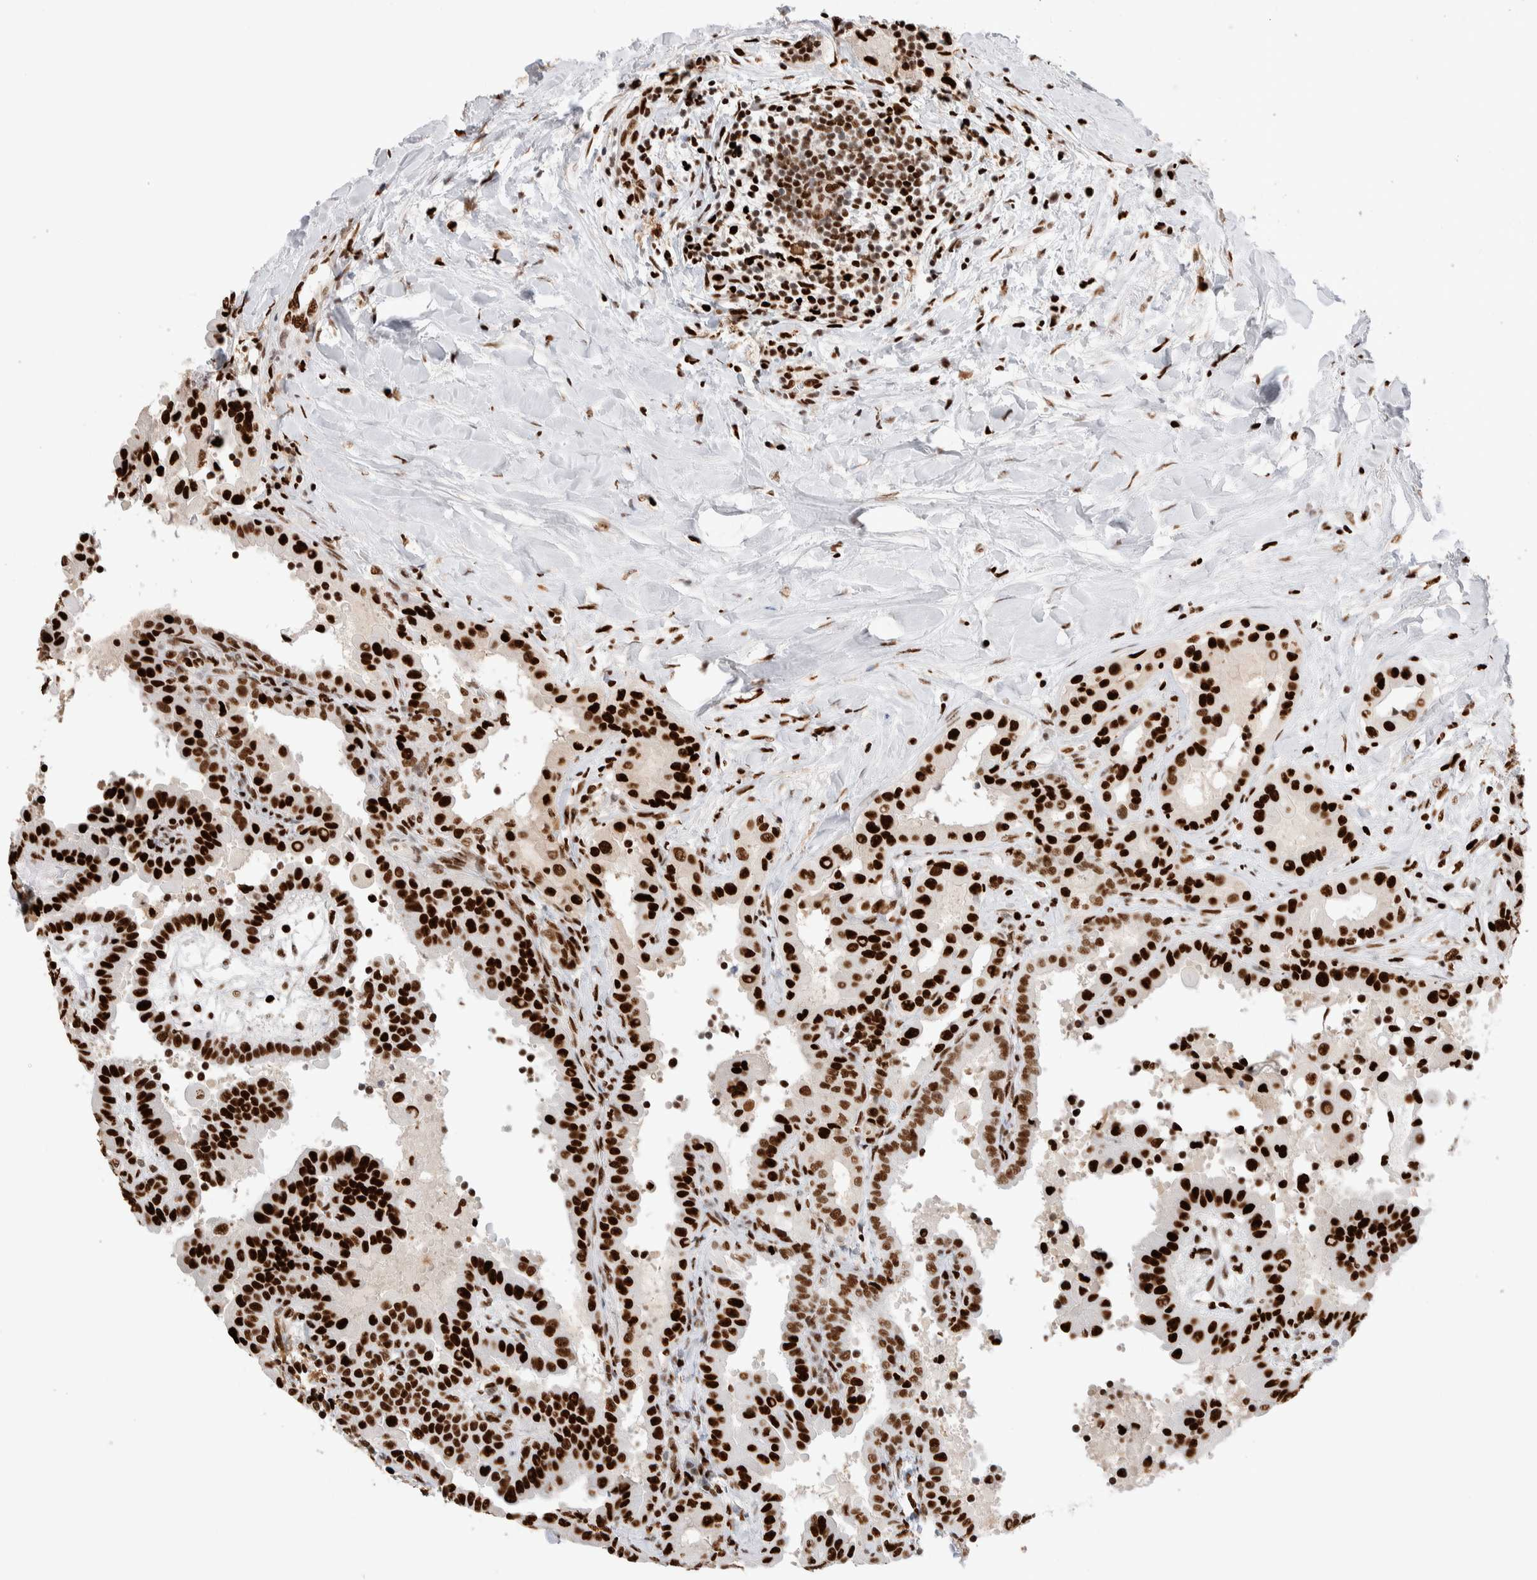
{"staining": {"intensity": "strong", "quantity": ">75%", "location": "nuclear"}, "tissue": "thyroid cancer", "cell_type": "Tumor cells", "image_type": "cancer", "snomed": [{"axis": "morphology", "description": "Papillary adenocarcinoma, NOS"}, {"axis": "topography", "description": "Thyroid gland"}], "caption": "Immunohistochemistry photomicrograph of neoplastic tissue: human thyroid cancer stained using immunohistochemistry (IHC) exhibits high levels of strong protein expression localized specifically in the nuclear of tumor cells, appearing as a nuclear brown color.", "gene": "RNASEK-C17orf49", "patient": {"sex": "male", "age": 33}}